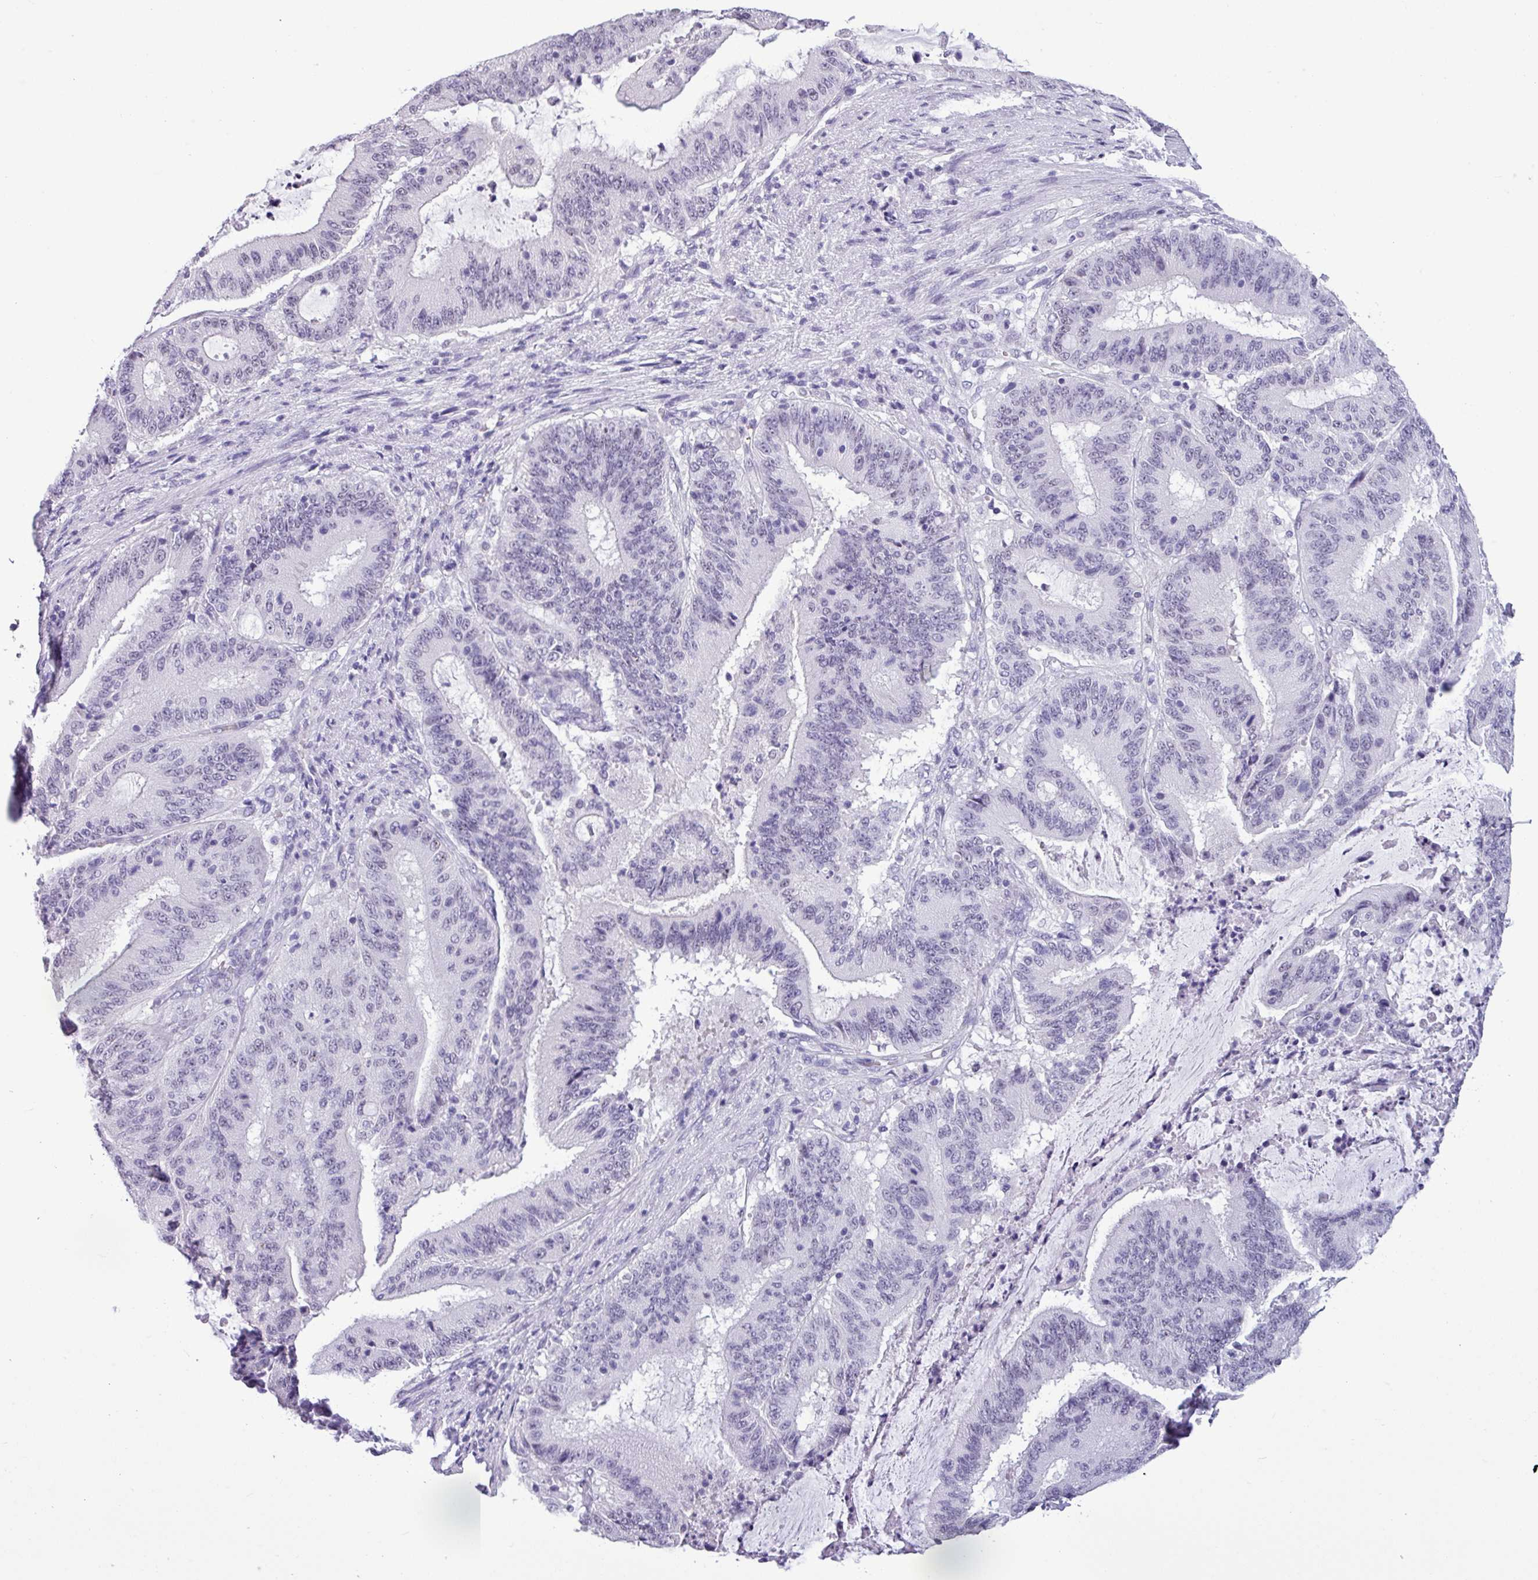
{"staining": {"intensity": "weak", "quantity": "<25%", "location": "nuclear"}, "tissue": "liver cancer", "cell_type": "Tumor cells", "image_type": "cancer", "snomed": [{"axis": "morphology", "description": "Normal tissue, NOS"}, {"axis": "morphology", "description": "Cholangiocarcinoma"}, {"axis": "topography", "description": "Liver"}, {"axis": "topography", "description": "Peripheral nerve tissue"}], "caption": "Liver cancer was stained to show a protein in brown. There is no significant staining in tumor cells.", "gene": "SRGAP1", "patient": {"sex": "female", "age": 73}}